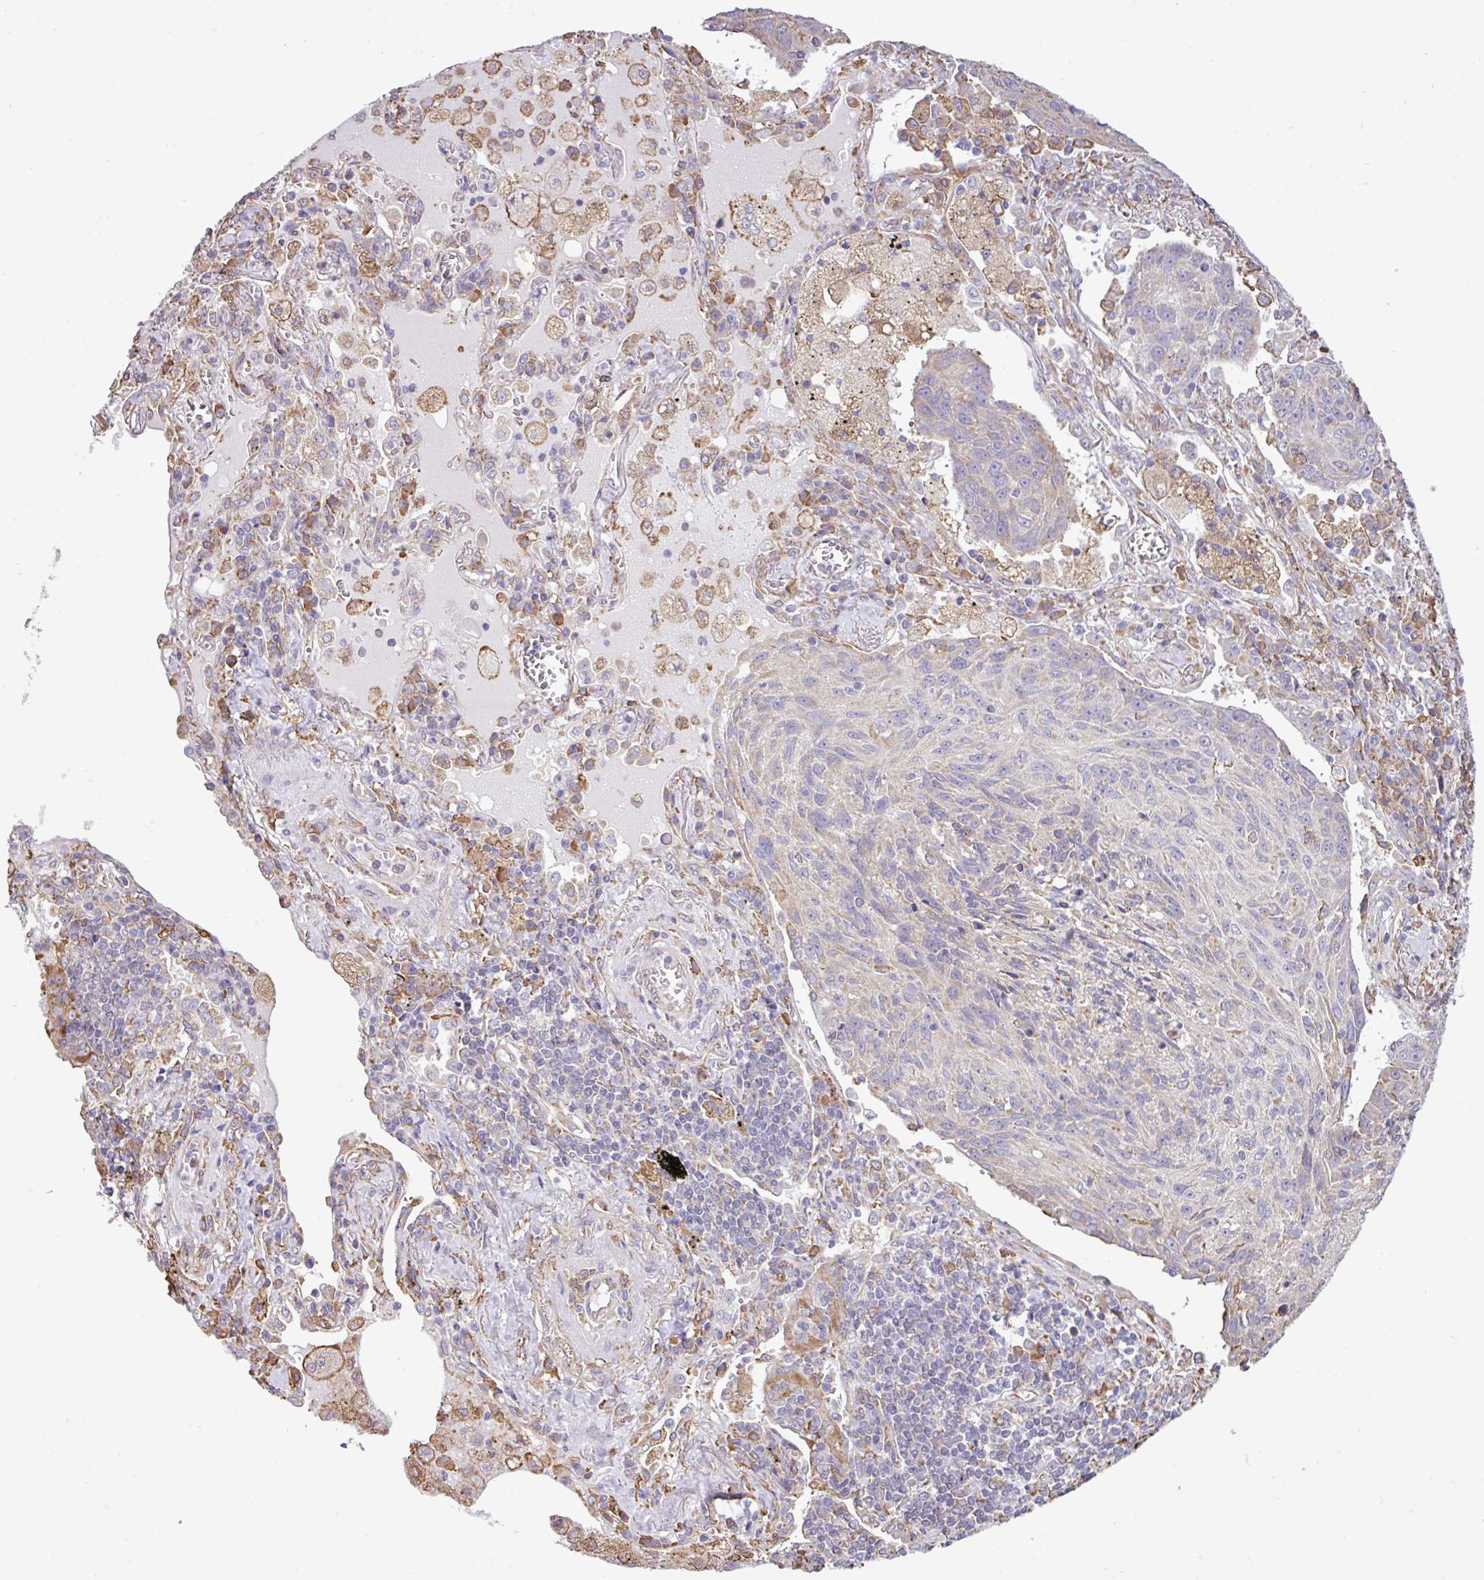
{"staining": {"intensity": "weak", "quantity": "<25%", "location": "cytoplasmic/membranous"}, "tissue": "lung cancer", "cell_type": "Tumor cells", "image_type": "cancer", "snomed": [{"axis": "morphology", "description": "Squamous cell carcinoma, NOS"}, {"axis": "topography", "description": "Lung"}], "caption": "The immunohistochemistry histopathology image has no significant expression in tumor cells of lung cancer tissue.", "gene": "ZSCAN5A", "patient": {"sex": "female", "age": 66}}